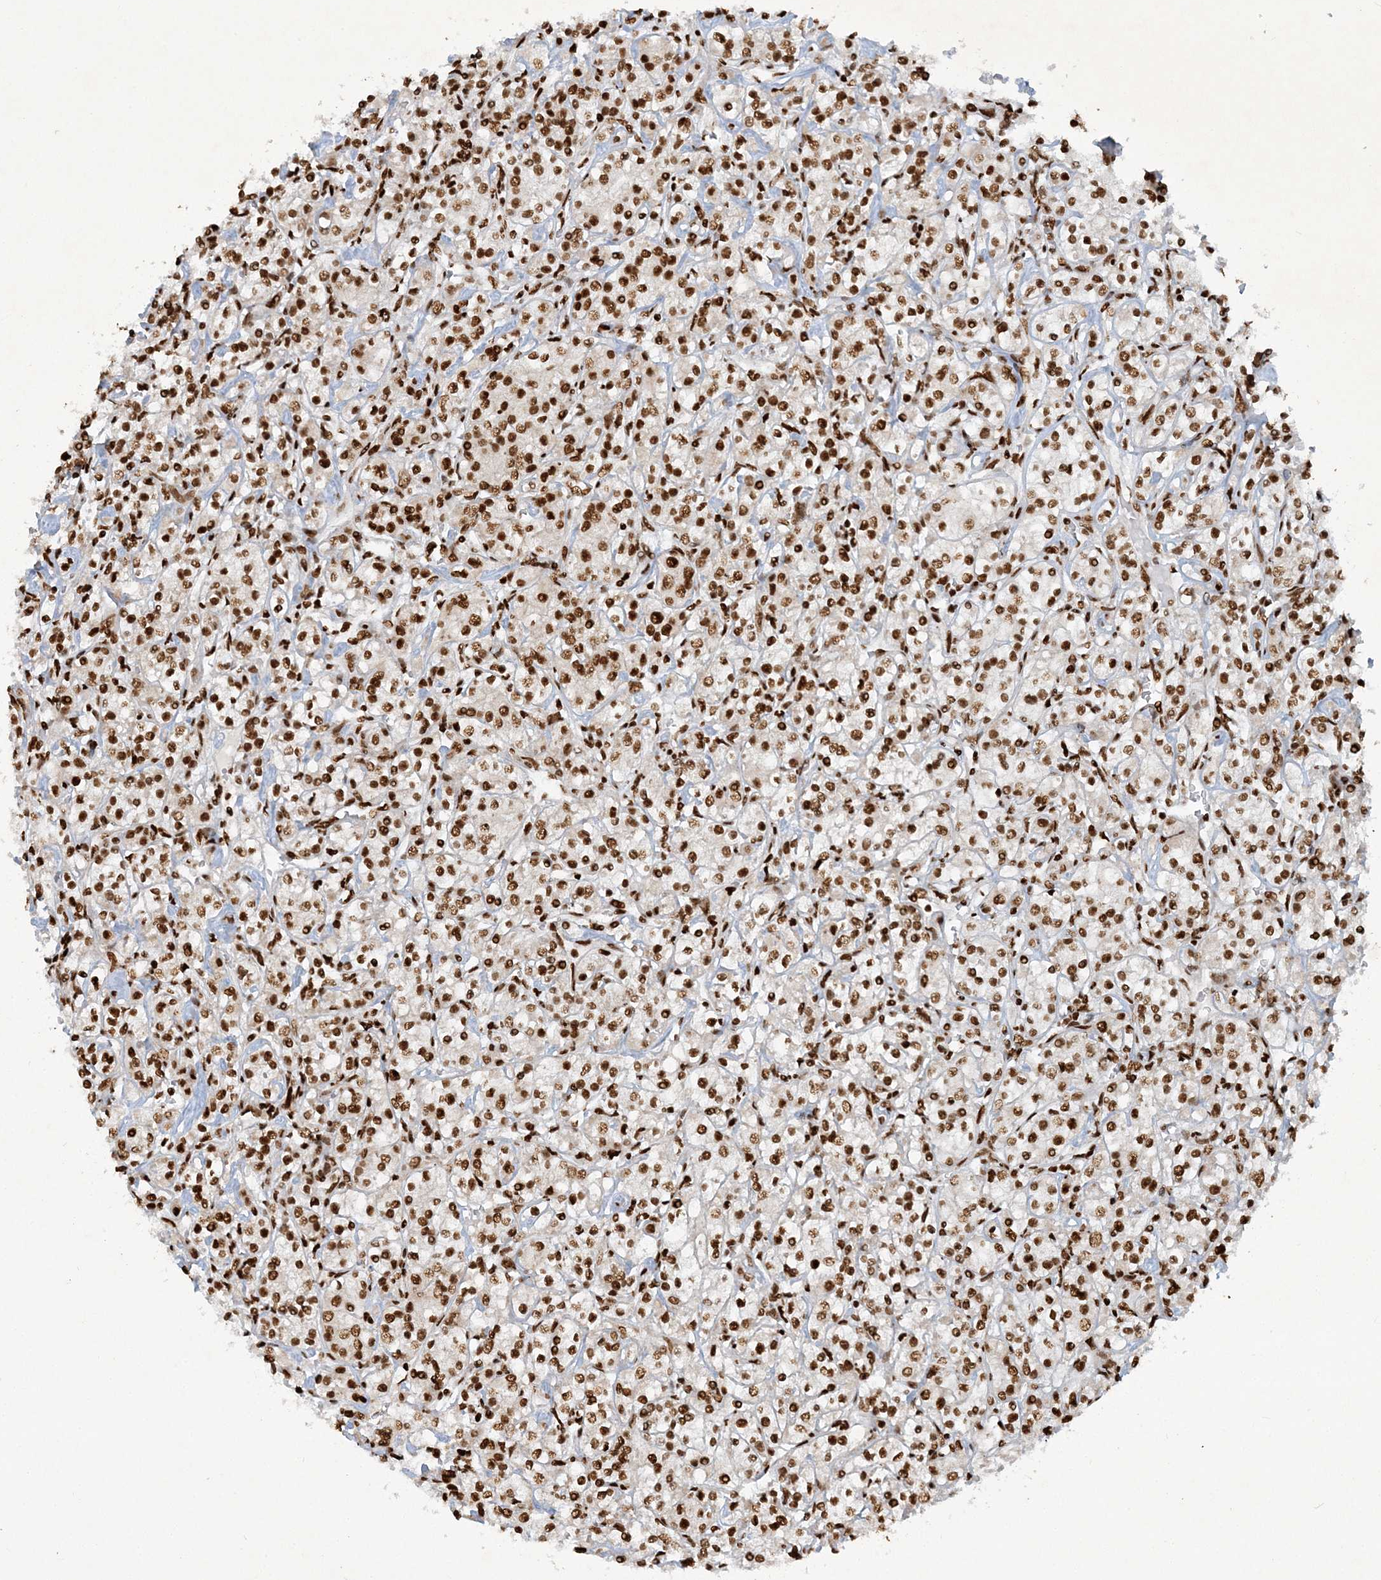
{"staining": {"intensity": "strong", "quantity": ">75%", "location": "nuclear"}, "tissue": "renal cancer", "cell_type": "Tumor cells", "image_type": "cancer", "snomed": [{"axis": "morphology", "description": "Adenocarcinoma, NOS"}, {"axis": "topography", "description": "Kidney"}], "caption": "The photomicrograph demonstrates immunohistochemical staining of renal adenocarcinoma. There is strong nuclear expression is seen in approximately >75% of tumor cells. Immunohistochemistry stains the protein of interest in brown and the nuclei are stained blue.", "gene": "DELE1", "patient": {"sex": "male", "age": 77}}